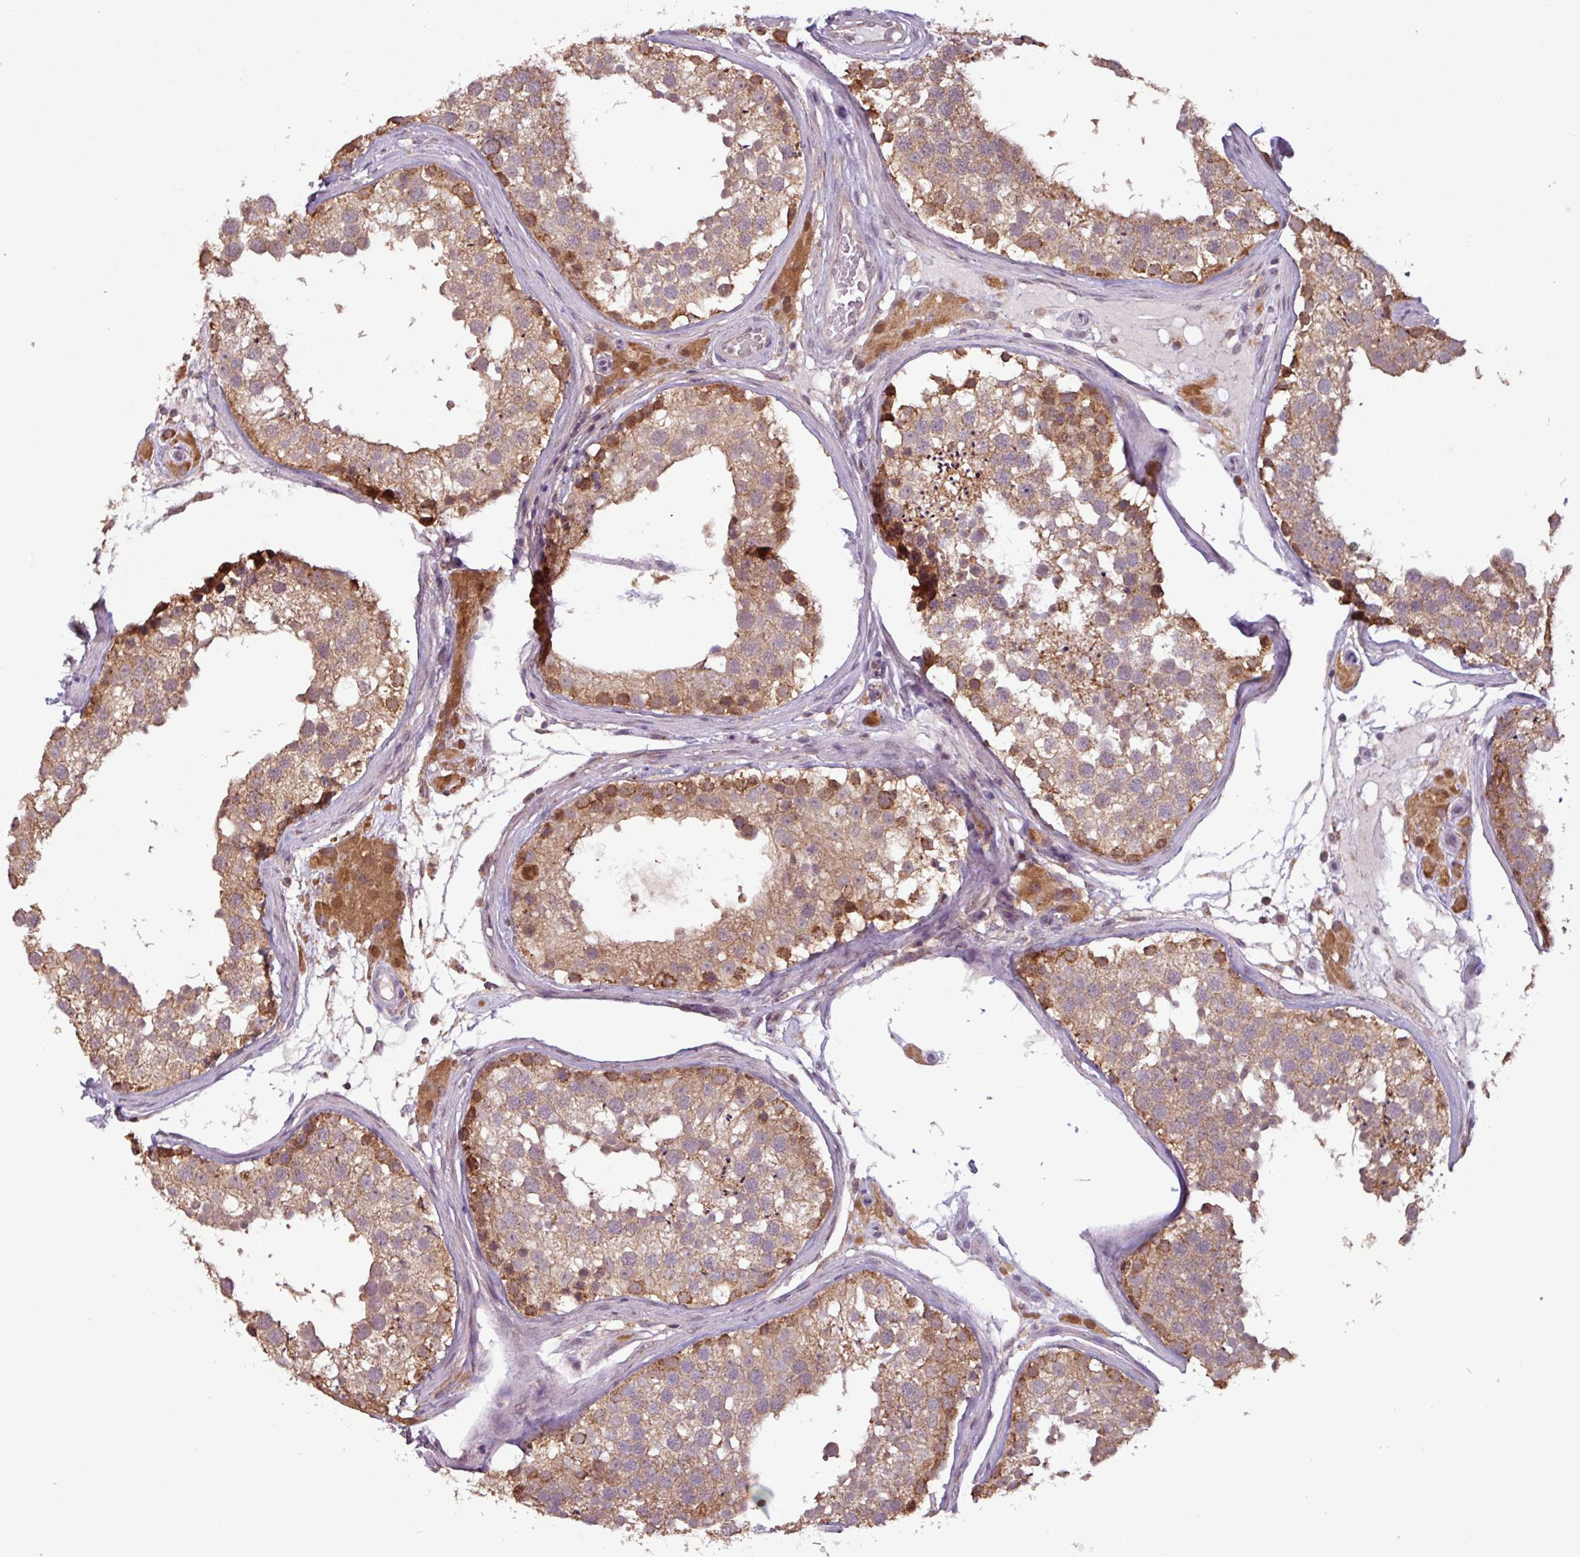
{"staining": {"intensity": "moderate", "quantity": ">75%", "location": "cytoplasmic/membranous"}, "tissue": "testis", "cell_type": "Cells in seminiferous ducts", "image_type": "normal", "snomed": [{"axis": "morphology", "description": "Normal tissue, NOS"}, {"axis": "topography", "description": "Testis"}], "caption": "This is a photomicrograph of immunohistochemistry (IHC) staining of unremarkable testis, which shows moderate staining in the cytoplasmic/membranous of cells in seminiferous ducts.", "gene": "MCTP2", "patient": {"sex": "male", "age": 46}}